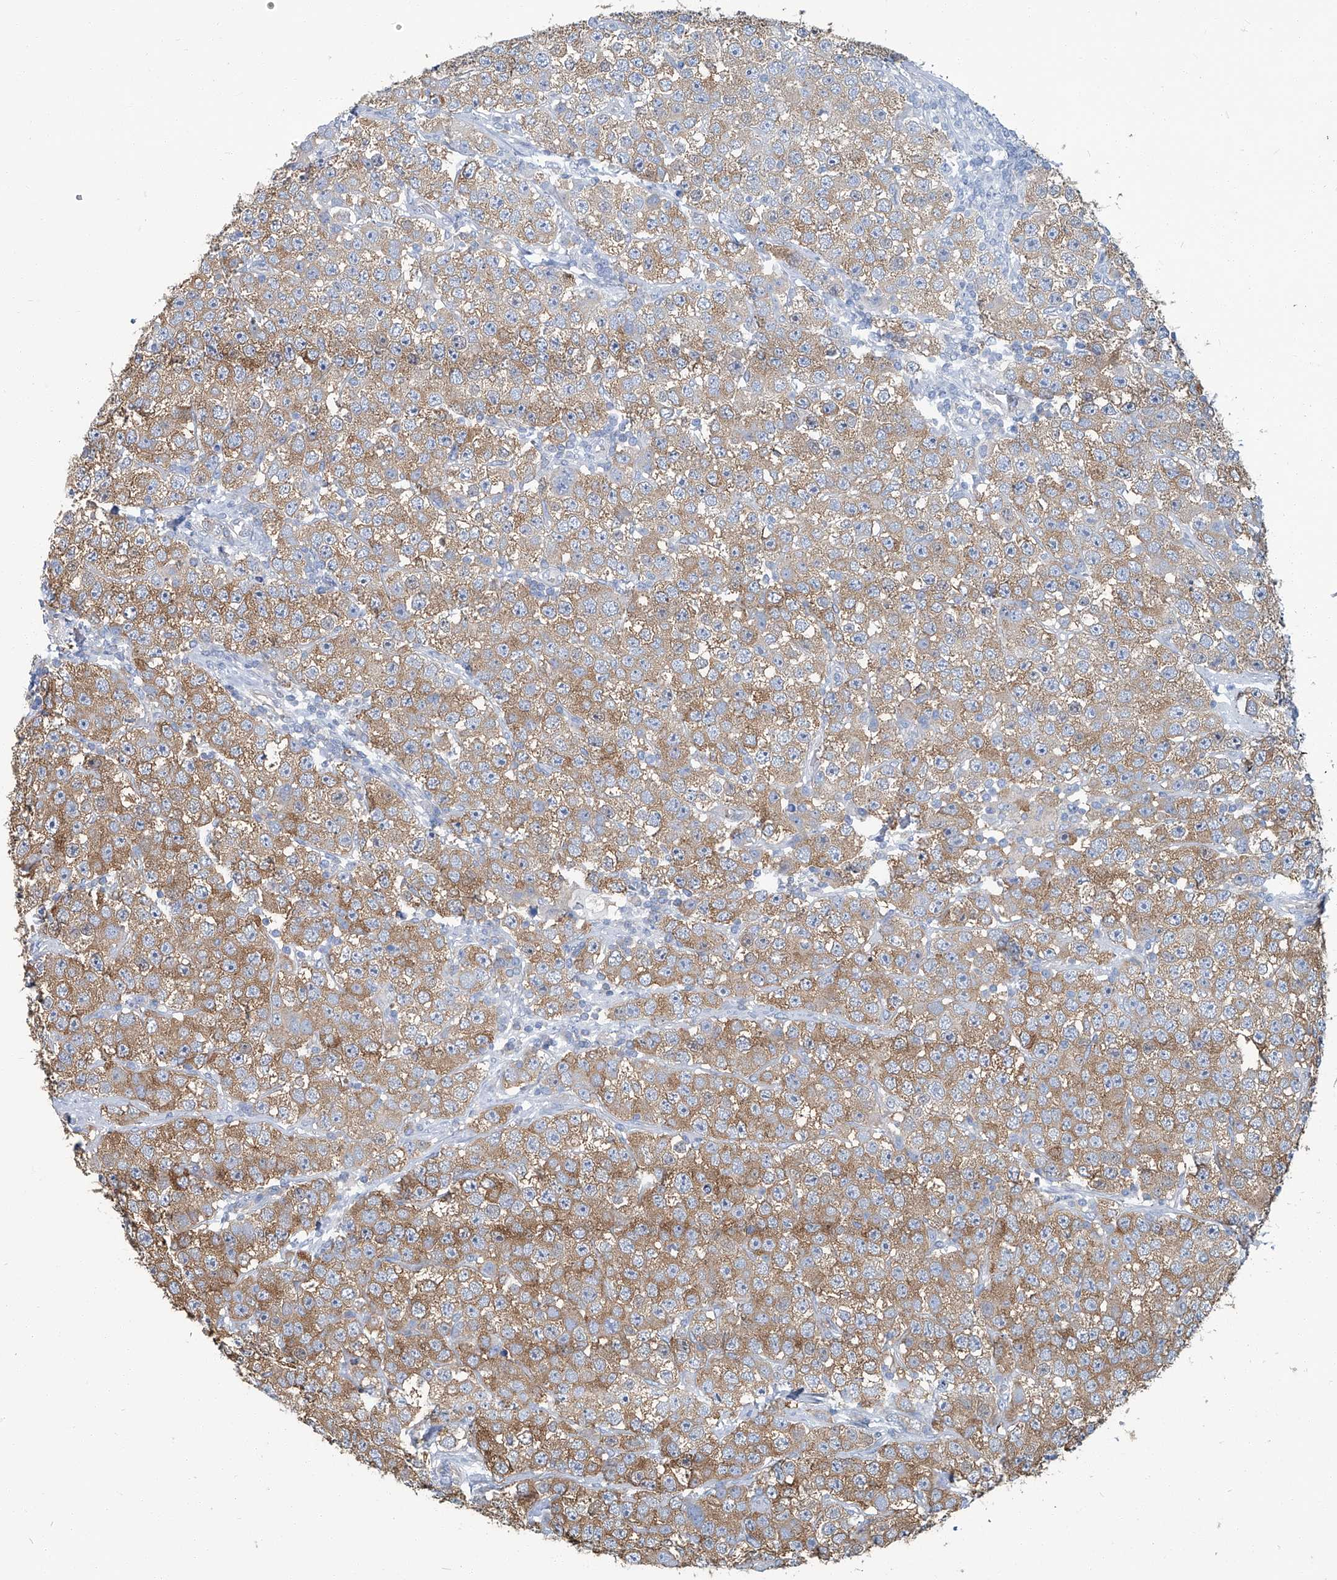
{"staining": {"intensity": "moderate", "quantity": ">75%", "location": "cytoplasmic/membranous"}, "tissue": "testis cancer", "cell_type": "Tumor cells", "image_type": "cancer", "snomed": [{"axis": "morphology", "description": "Seminoma, NOS"}, {"axis": "topography", "description": "Testis"}], "caption": "Seminoma (testis) stained with immunohistochemistry demonstrates moderate cytoplasmic/membranous positivity in about >75% of tumor cells. (Stains: DAB (3,3'-diaminobenzidine) in brown, nuclei in blue, Microscopy: brightfield microscopy at high magnification).", "gene": "PFKL", "patient": {"sex": "male", "age": 28}}